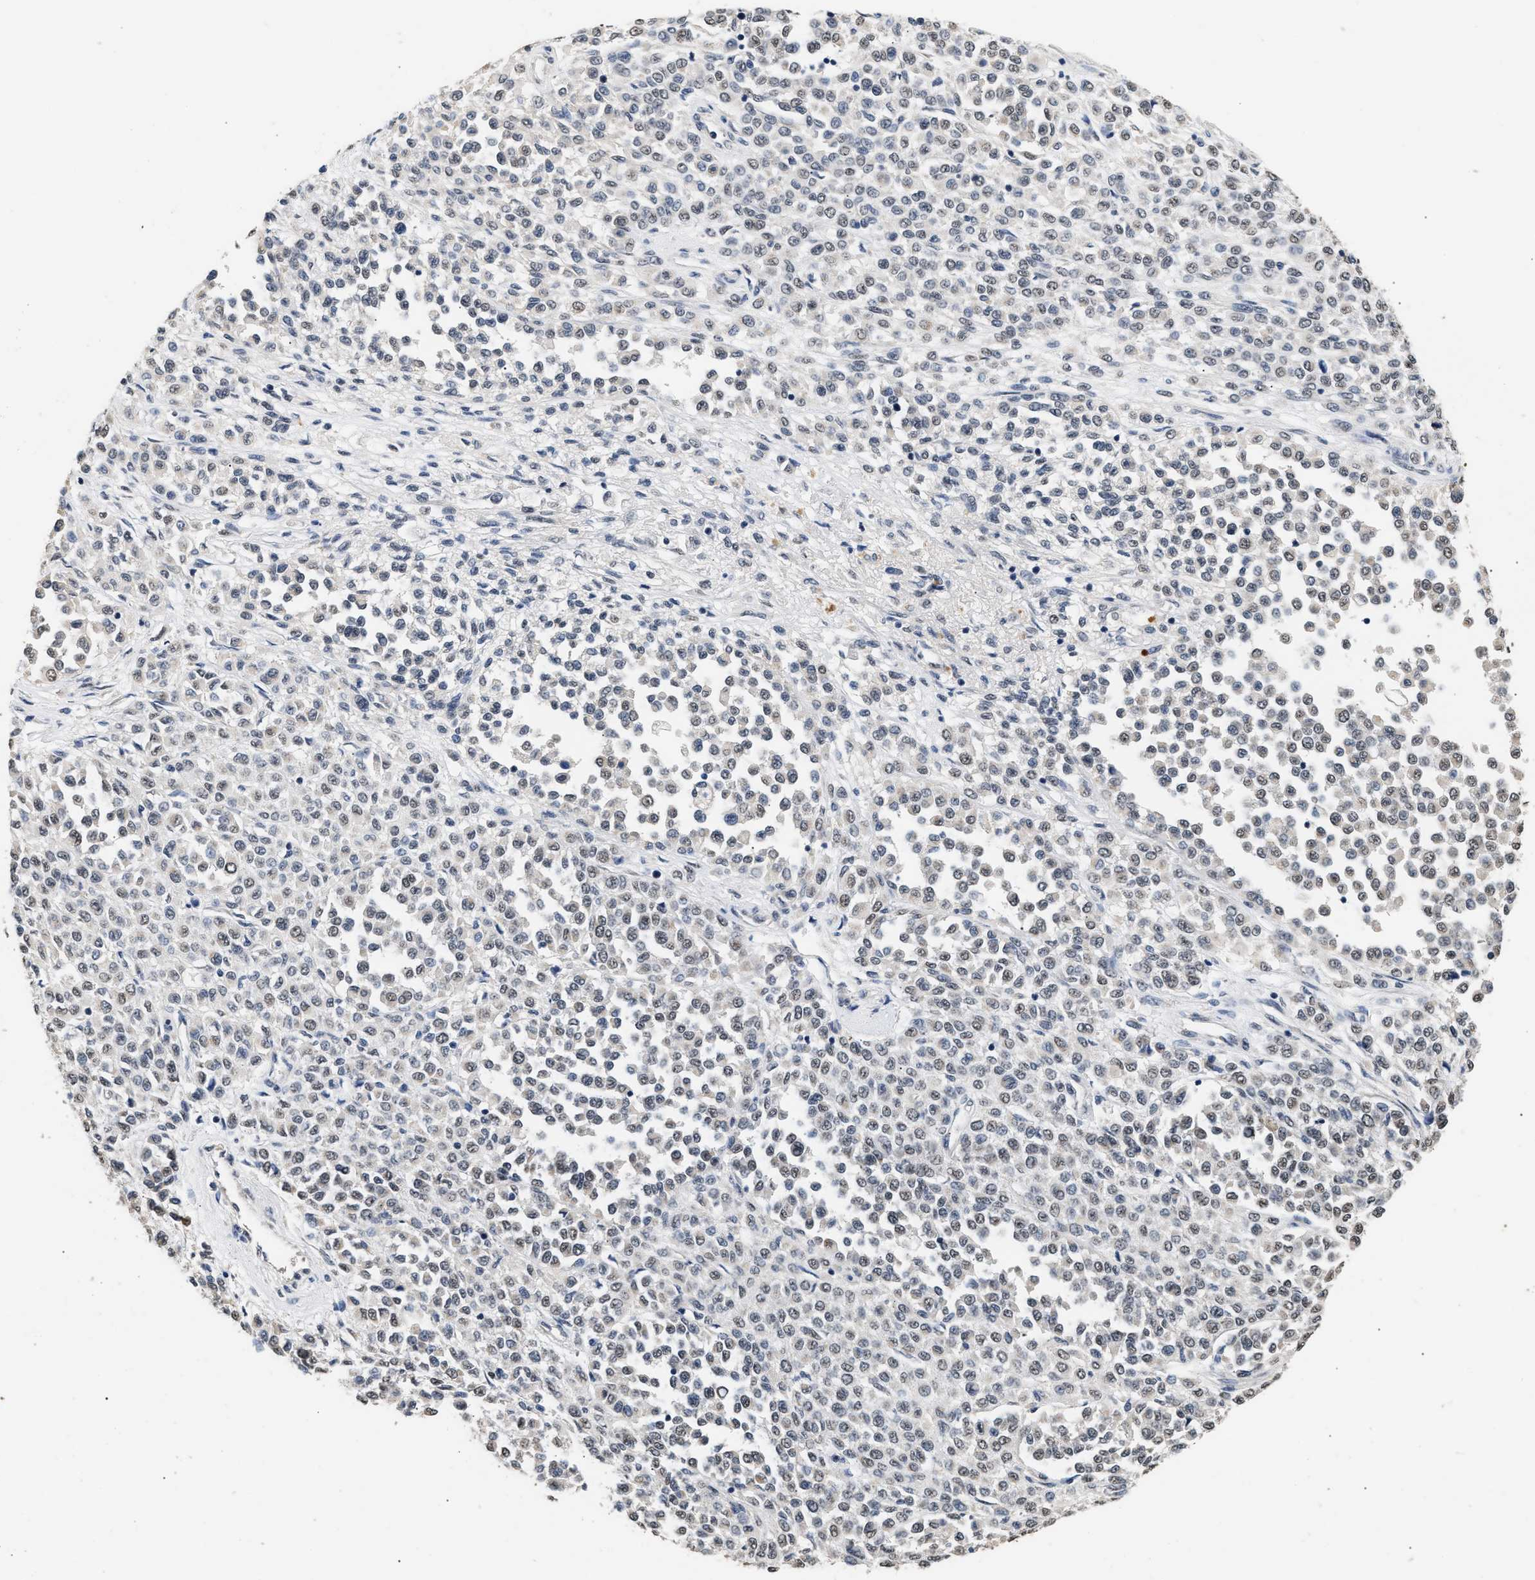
{"staining": {"intensity": "negative", "quantity": "none", "location": "none"}, "tissue": "melanoma", "cell_type": "Tumor cells", "image_type": "cancer", "snomed": [{"axis": "morphology", "description": "Malignant melanoma, Metastatic site"}, {"axis": "topography", "description": "Pancreas"}], "caption": "Immunohistochemistry (IHC) micrograph of neoplastic tissue: human malignant melanoma (metastatic site) stained with DAB displays no significant protein positivity in tumor cells.", "gene": "THOC1", "patient": {"sex": "female", "age": 30}}